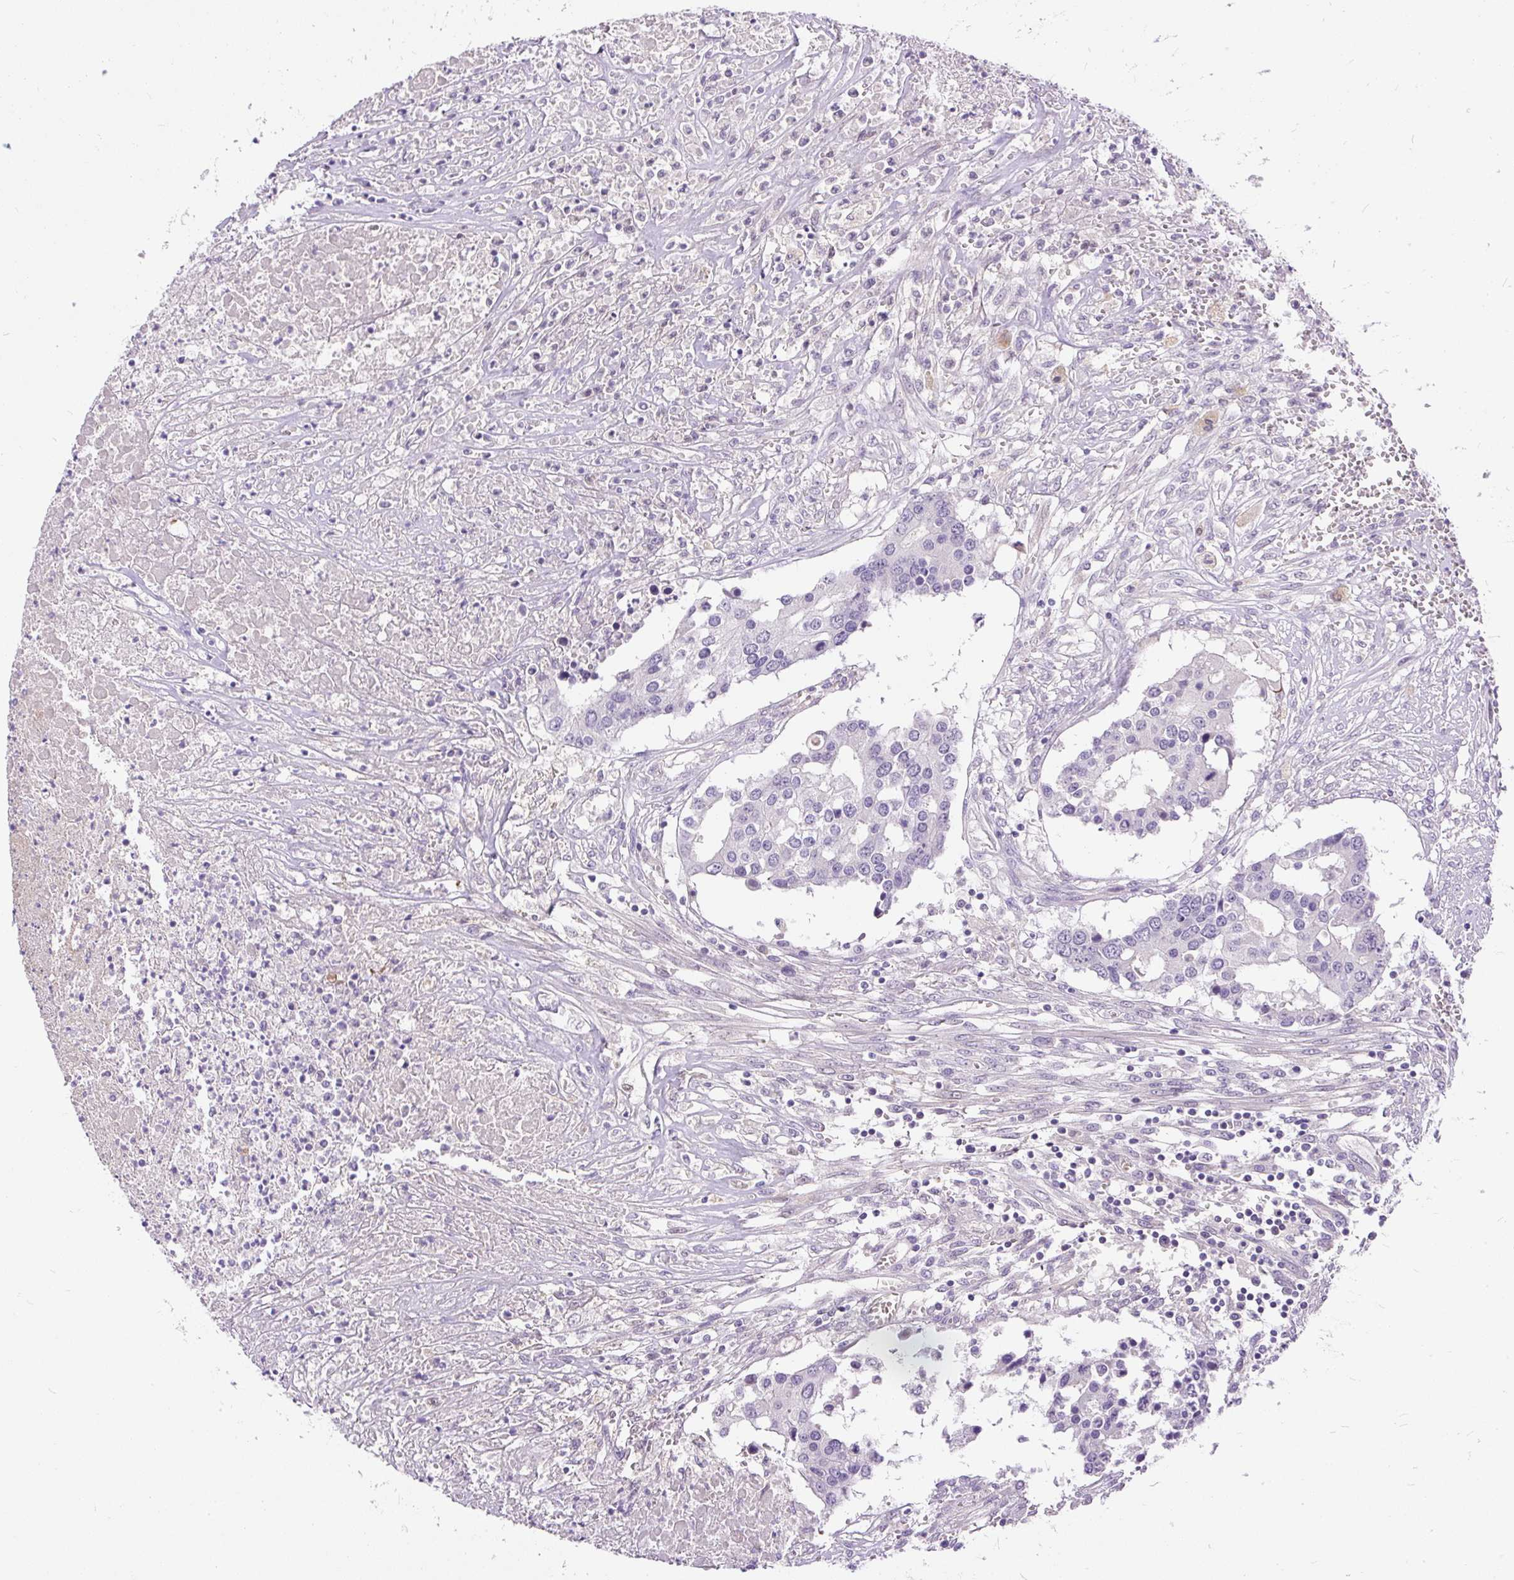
{"staining": {"intensity": "negative", "quantity": "none", "location": "none"}, "tissue": "colorectal cancer", "cell_type": "Tumor cells", "image_type": "cancer", "snomed": [{"axis": "morphology", "description": "Adenocarcinoma, NOS"}, {"axis": "topography", "description": "Colon"}], "caption": "An image of colorectal adenocarcinoma stained for a protein exhibits no brown staining in tumor cells.", "gene": "KRTAP20-3", "patient": {"sex": "male", "age": 77}}